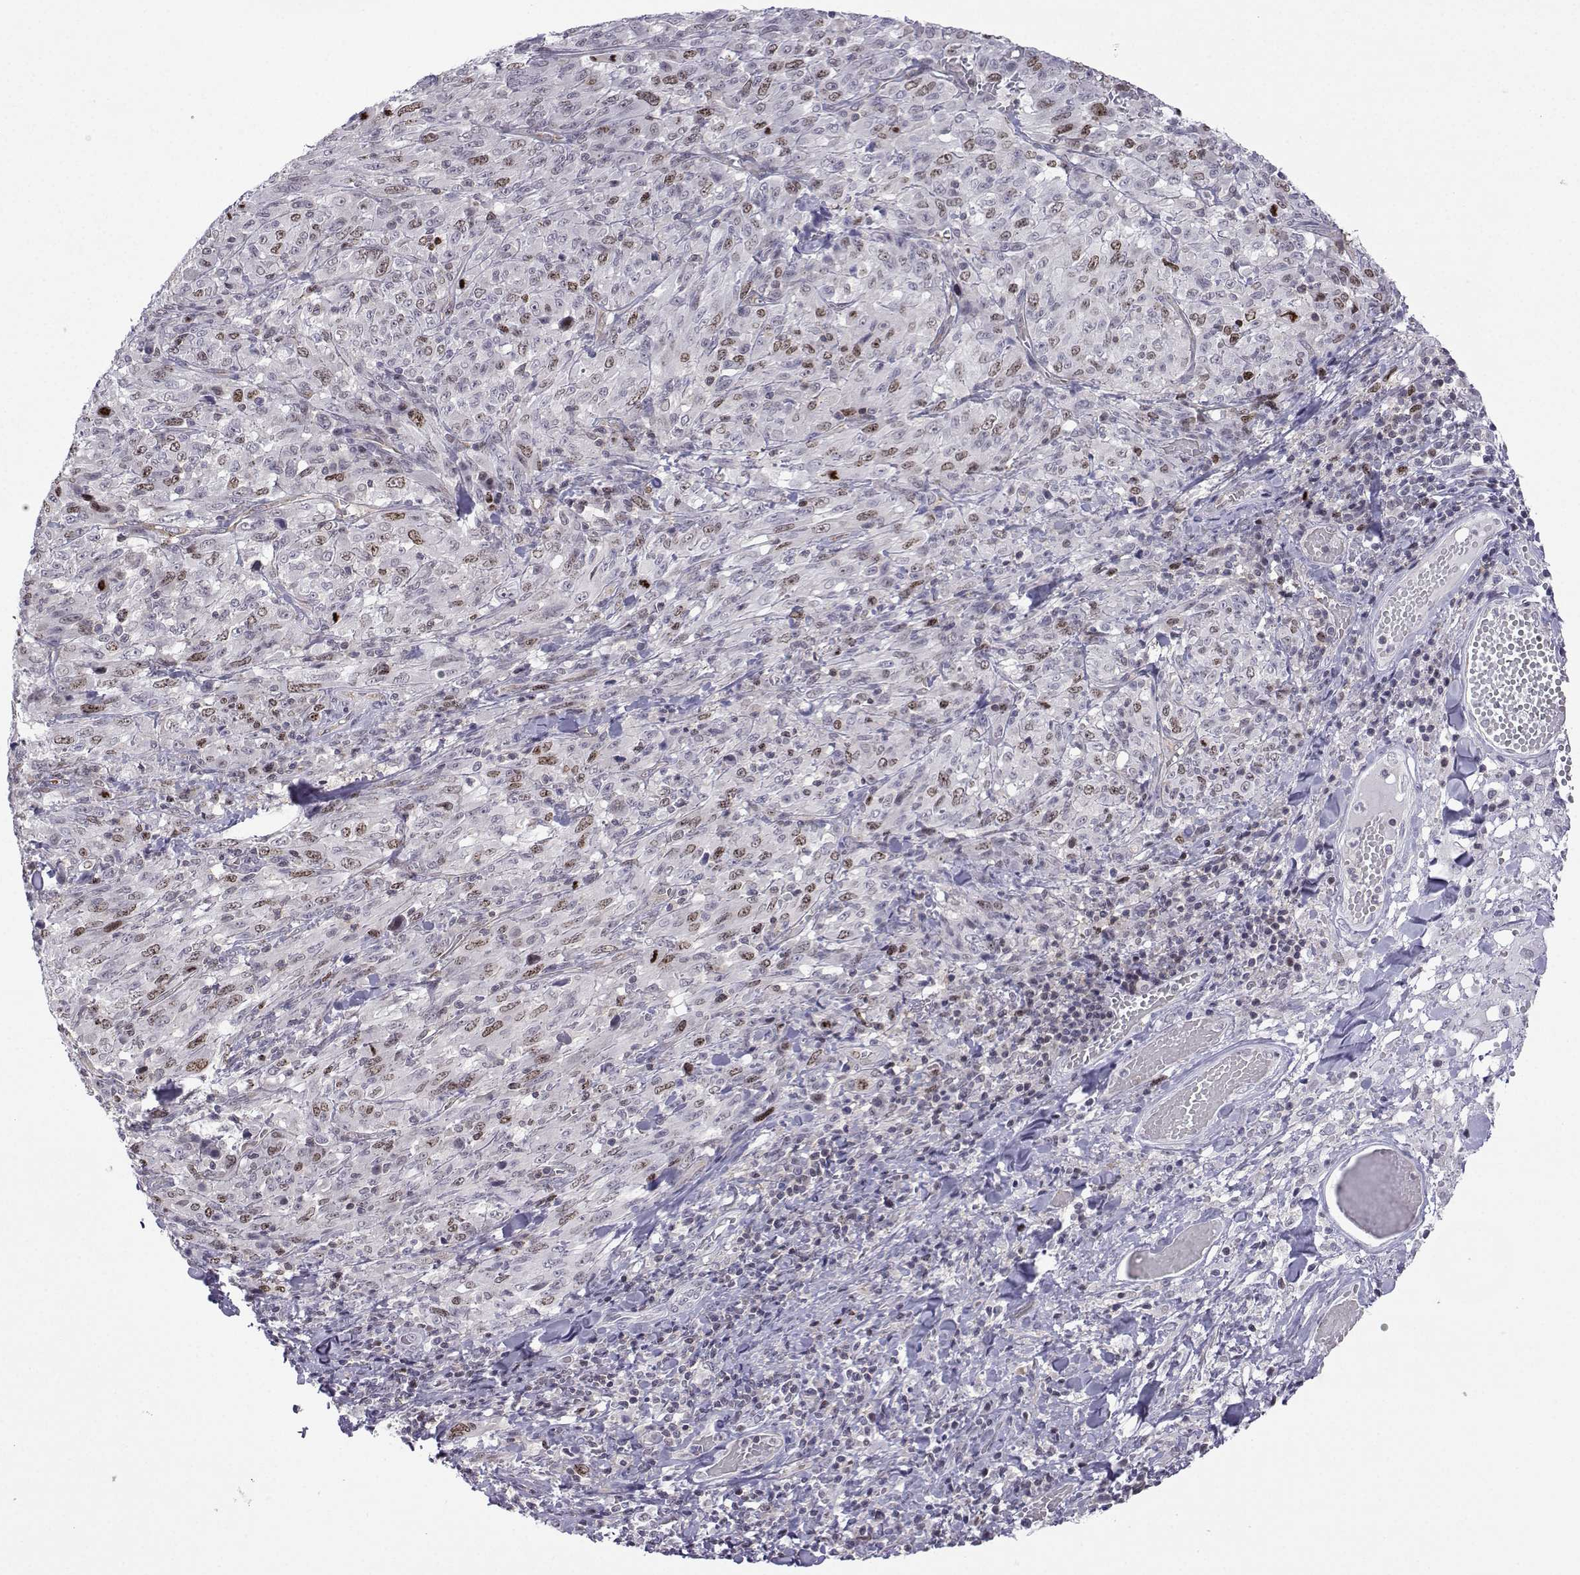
{"staining": {"intensity": "moderate", "quantity": "<25%", "location": "nuclear"}, "tissue": "melanoma", "cell_type": "Tumor cells", "image_type": "cancer", "snomed": [{"axis": "morphology", "description": "Malignant melanoma, NOS"}, {"axis": "topography", "description": "Skin"}], "caption": "An IHC micrograph of tumor tissue is shown. Protein staining in brown labels moderate nuclear positivity in malignant melanoma within tumor cells. (brown staining indicates protein expression, while blue staining denotes nuclei).", "gene": "INCENP", "patient": {"sex": "female", "age": 91}}